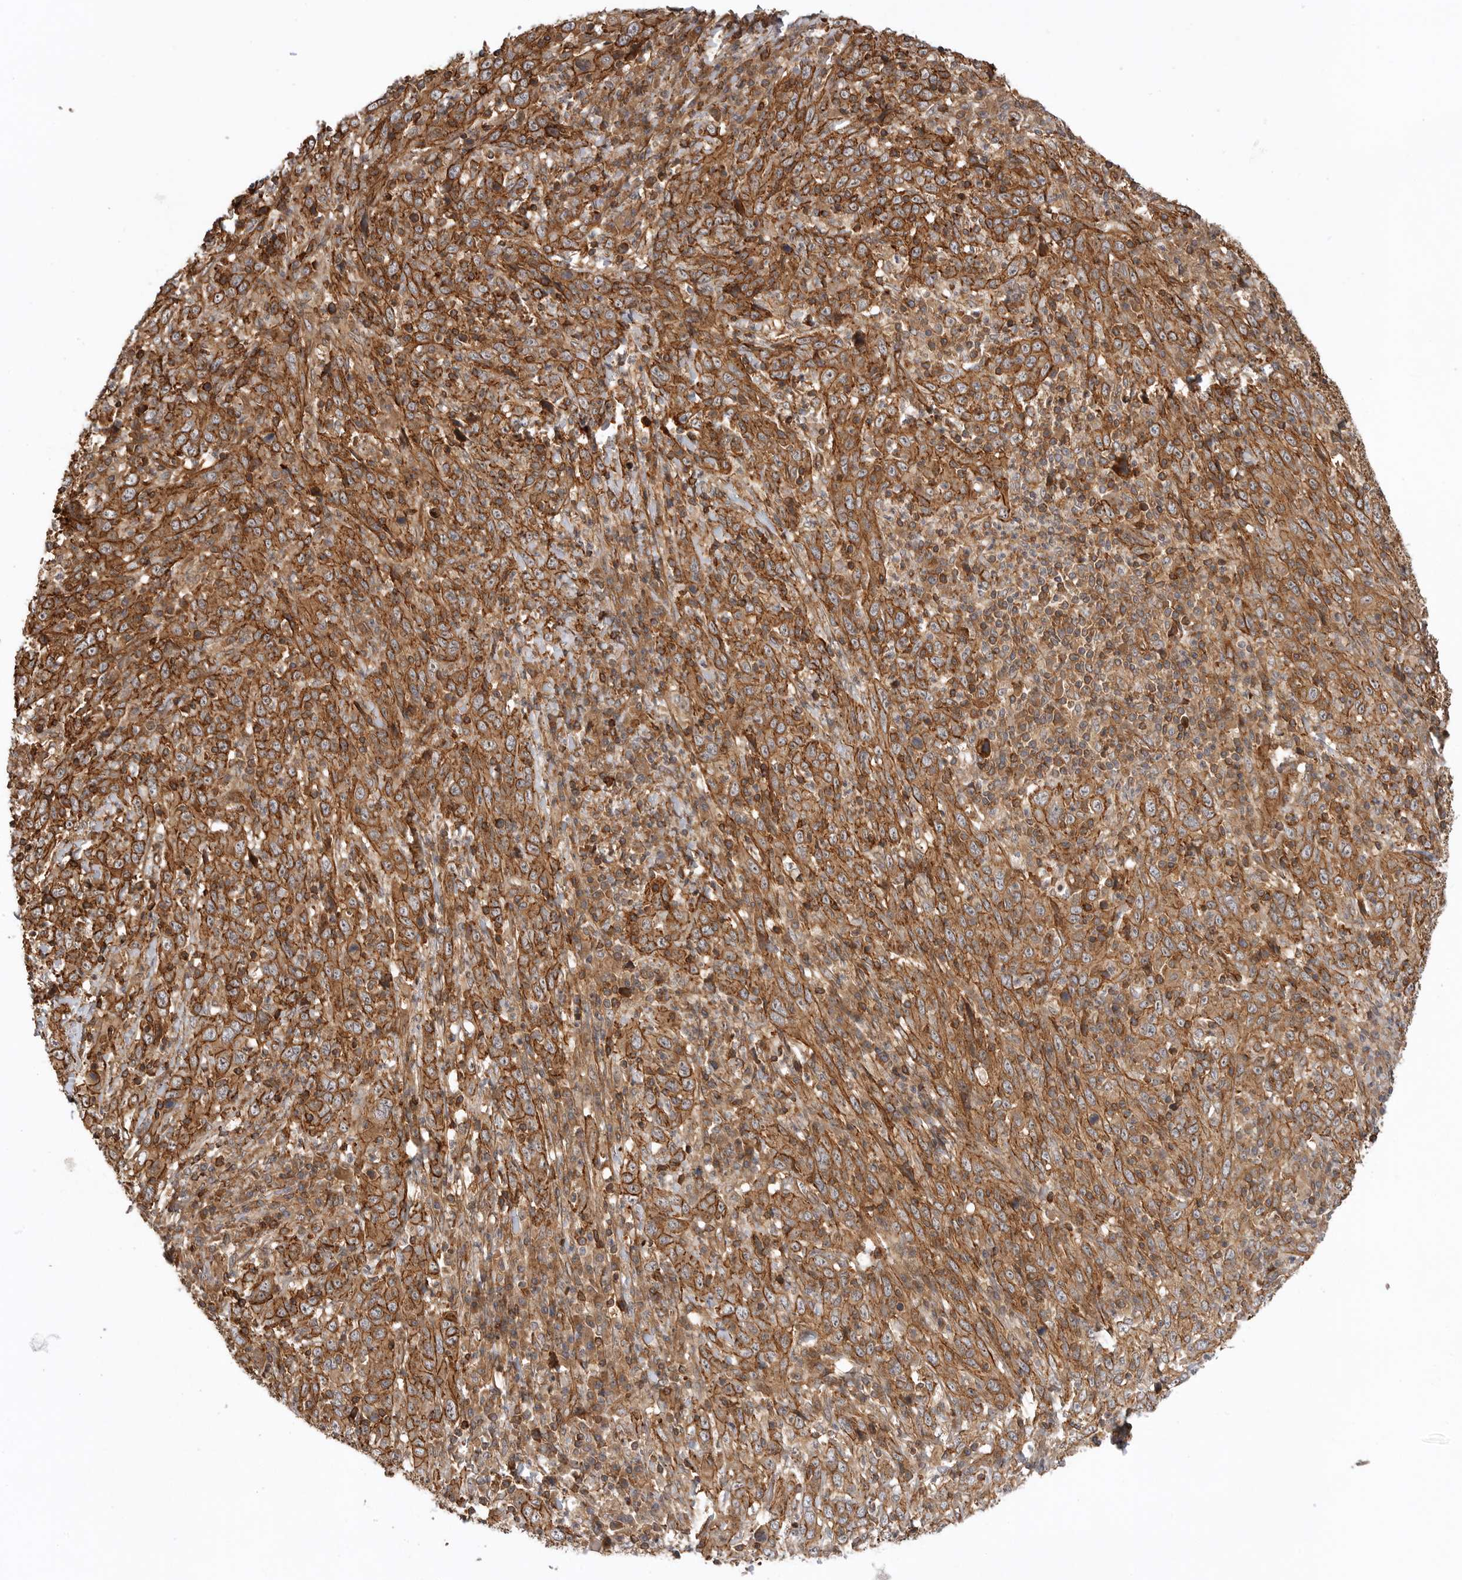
{"staining": {"intensity": "moderate", "quantity": ">75%", "location": "cytoplasmic/membranous"}, "tissue": "cervical cancer", "cell_type": "Tumor cells", "image_type": "cancer", "snomed": [{"axis": "morphology", "description": "Squamous cell carcinoma, NOS"}, {"axis": "topography", "description": "Cervix"}], "caption": "Immunohistochemistry (DAB (3,3'-diaminobenzidine)) staining of cervical cancer displays moderate cytoplasmic/membranous protein expression in about >75% of tumor cells.", "gene": "GPATCH2", "patient": {"sex": "female", "age": 46}}